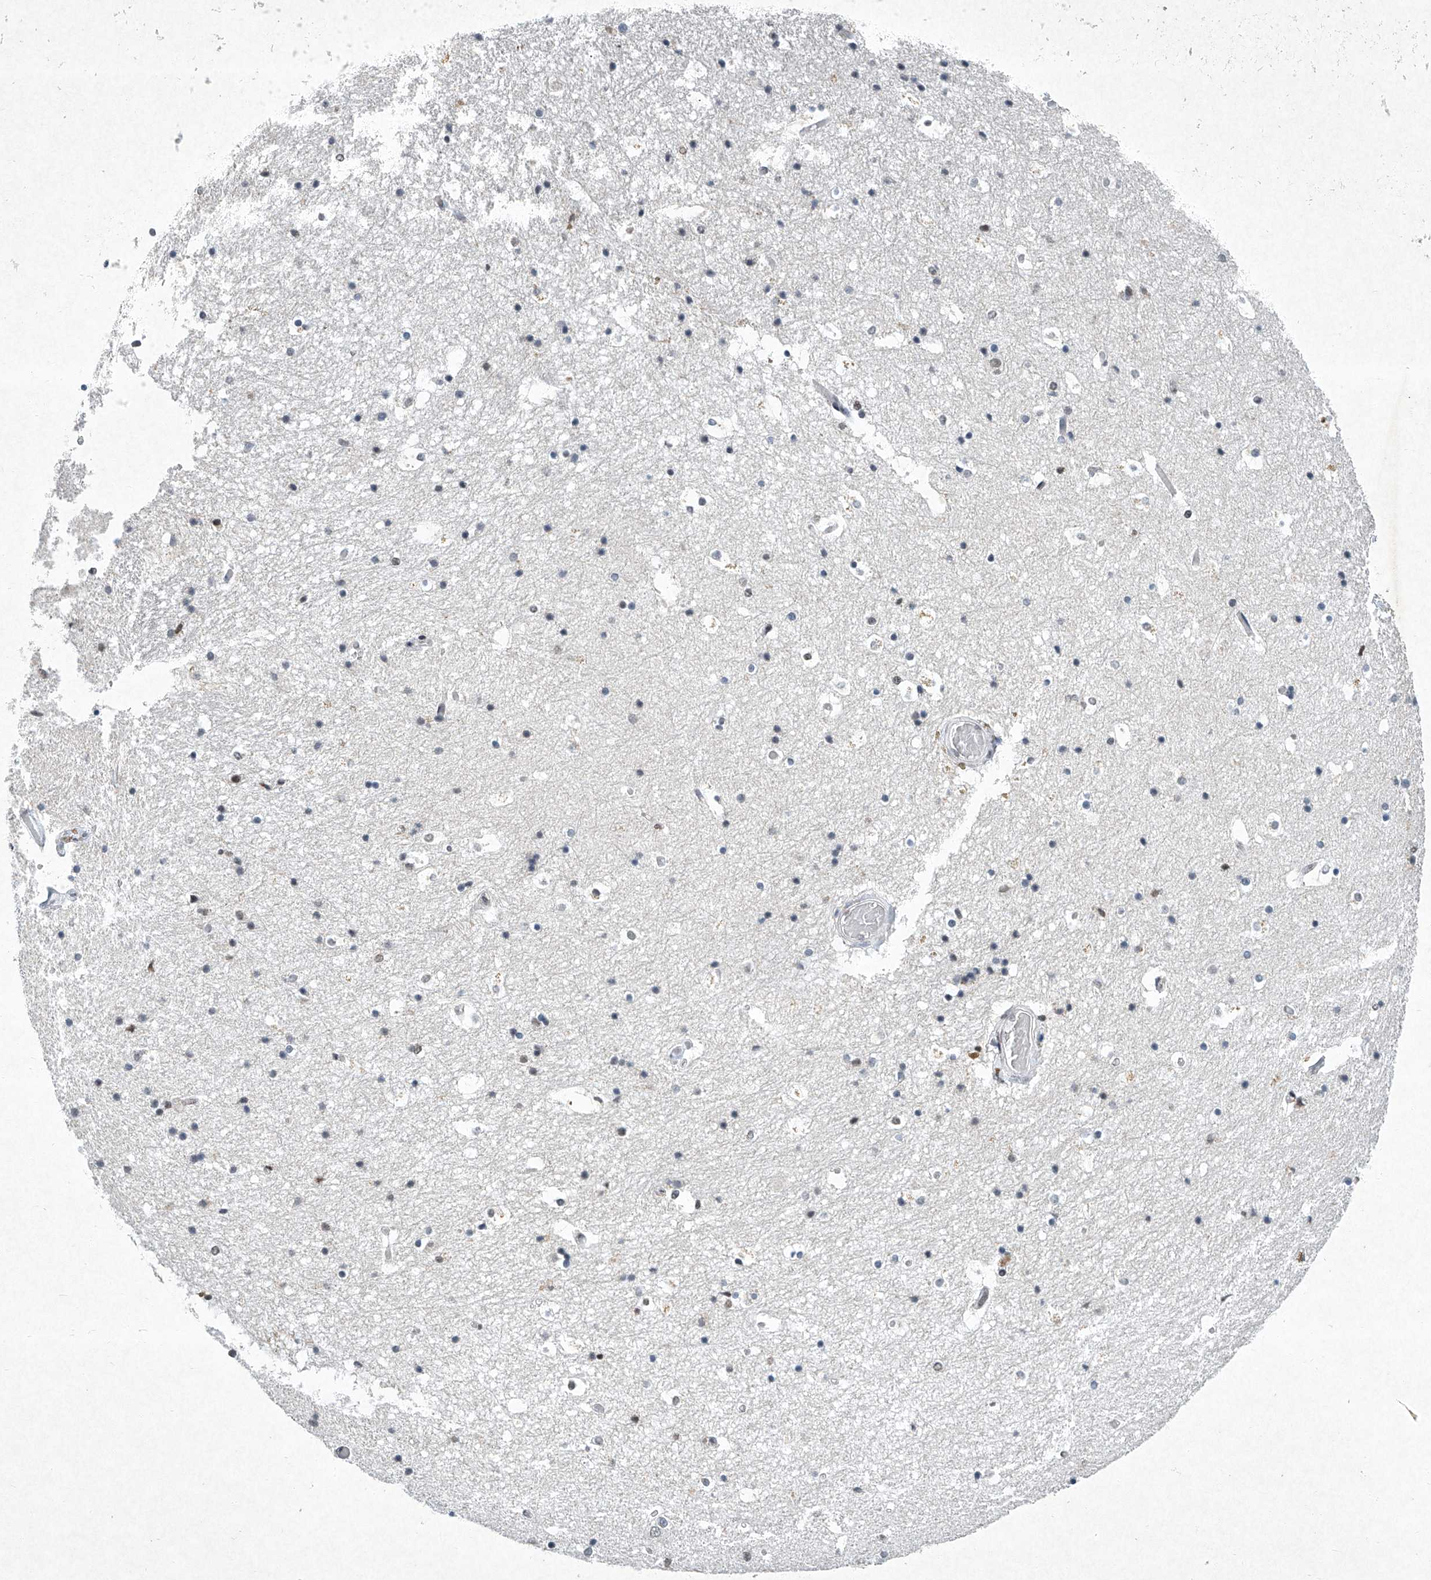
{"staining": {"intensity": "weak", "quantity": "<25%", "location": "nuclear"}, "tissue": "hippocampus", "cell_type": "Glial cells", "image_type": "normal", "snomed": [{"axis": "morphology", "description": "Normal tissue, NOS"}, {"axis": "topography", "description": "Hippocampus"}], "caption": "IHC of unremarkable hippocampus demonstrates no staining in glial cells.", "gene": "TFDP1", "patient": {"sex": "female", "age": 52}}